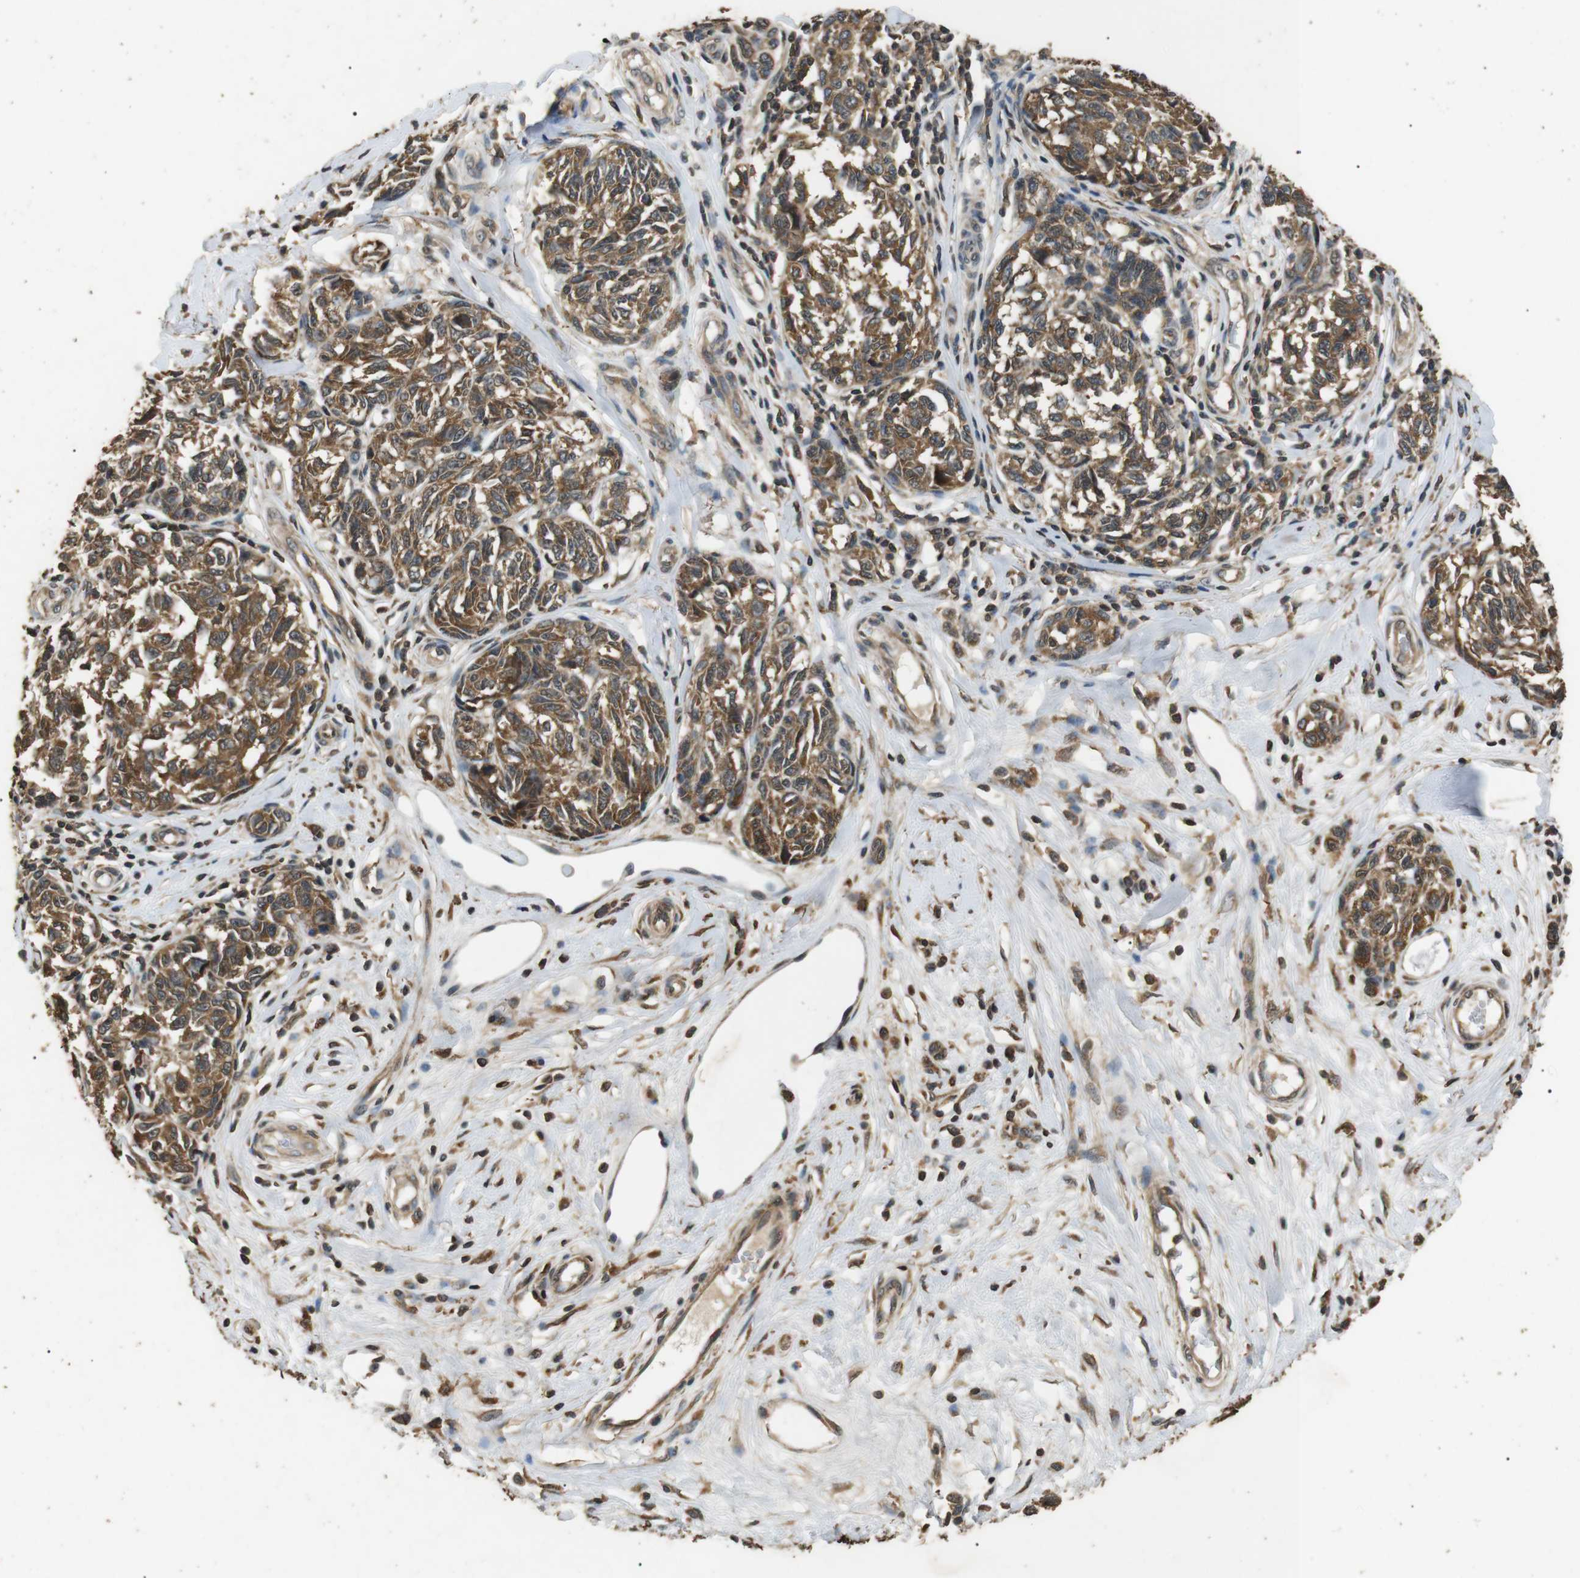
{"staining": {"intensity": "strong", "quantity": ">75%", "location": "cytoplasmic/membranous"}, "tissue": "melanoma", "cell_type": "Tumor cells", "image_type": "cancer", "snomed": [{"axis": "morphology", "description": "Malignant melanoma, NOS"}, {"axis": "topography", "description": "Skin"}], "caption": "IHC image of melanoma stained for a protein (brown), which reveals high levels of strong cytoplasmic/membranous positivity in approximately >75% of tumor cells.", "gene": "TBC1D15", "patient": {"sex": "female", "age": 64}}